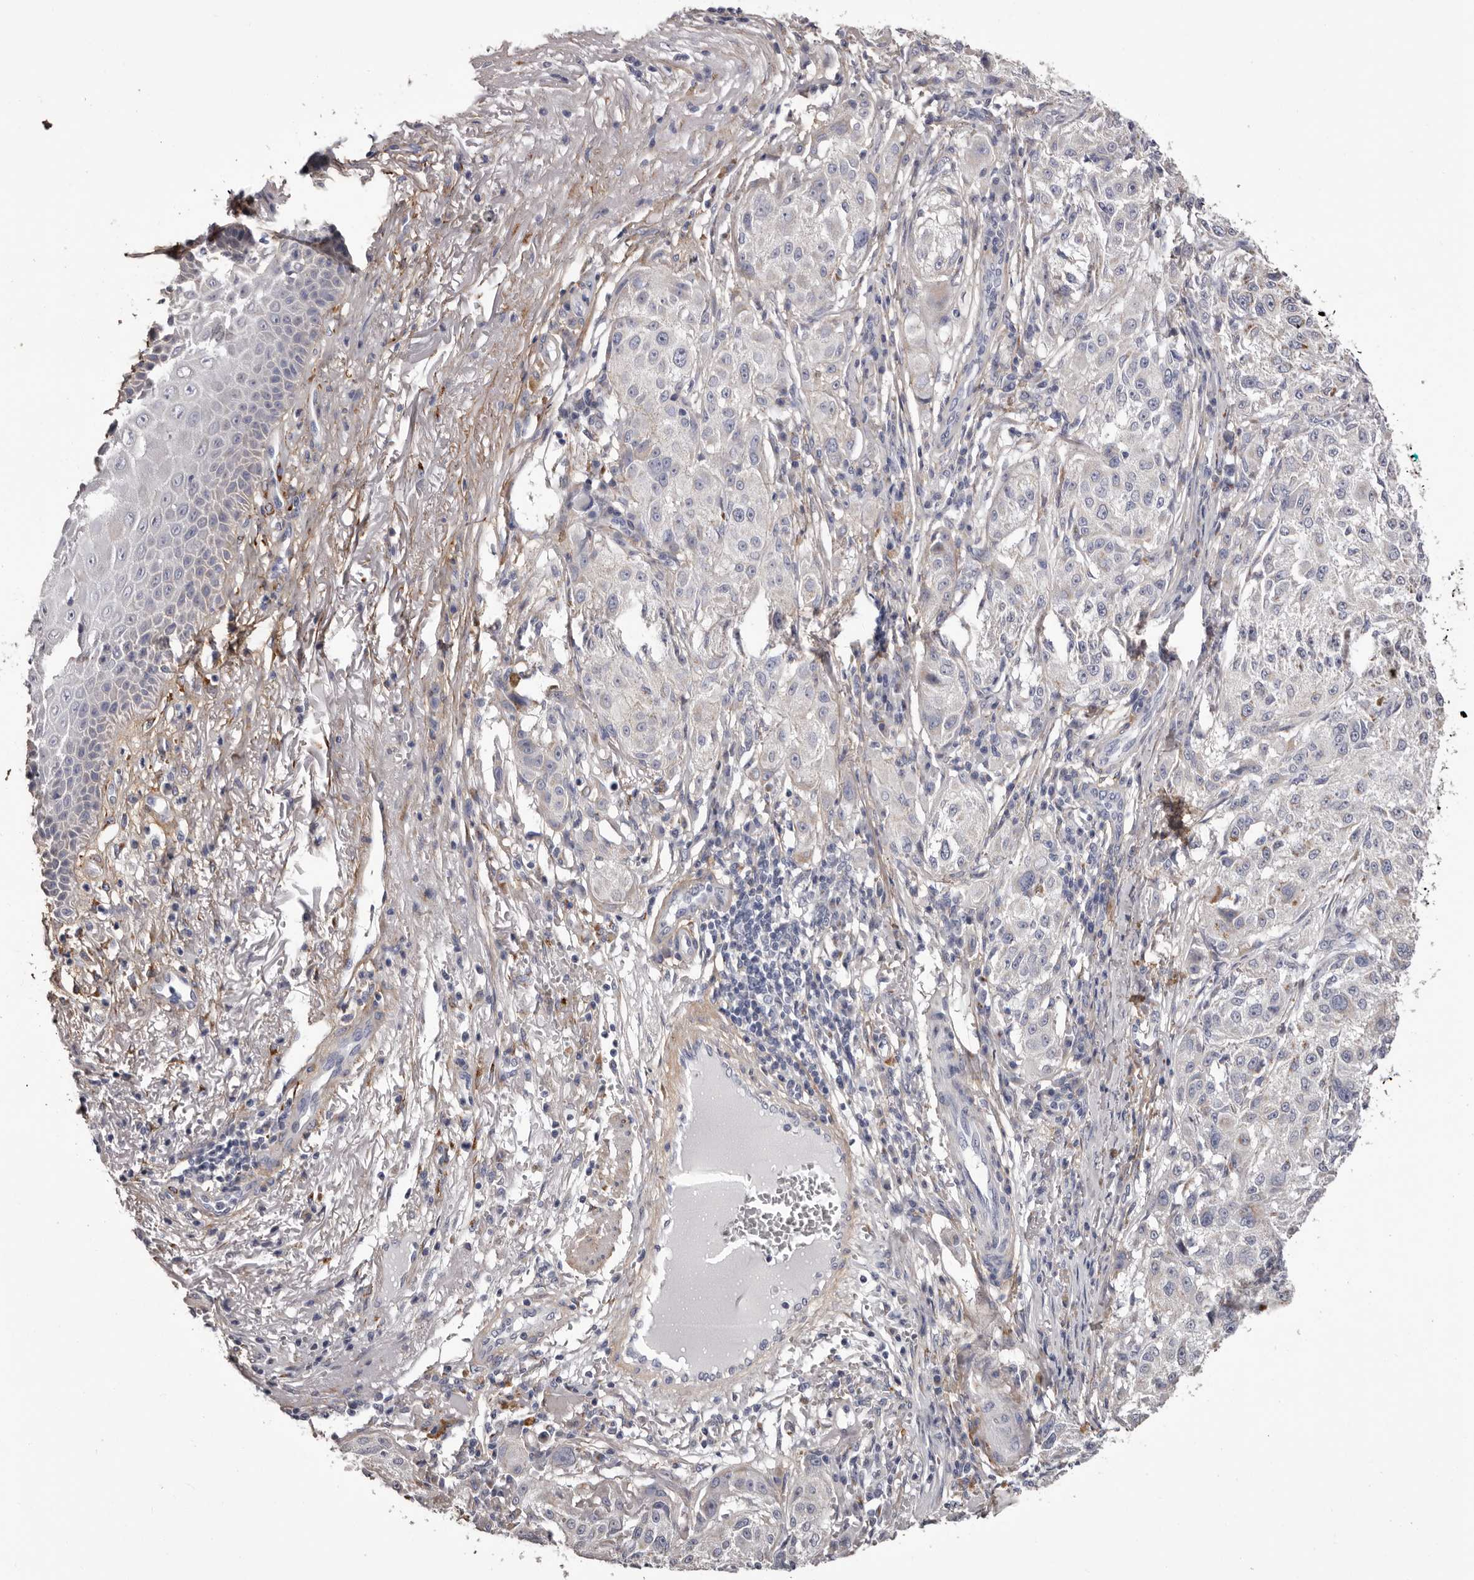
{"staining": {"intensity": "negative", "quantity": "none", "location": "none"}, "tissue": "melanoma", "cell_type": "Tumor cells", "image_type": "cancer", "snomed": [{"axis": "morphology", "description": "Necrosis, NOS"}, {"axis": "morphology", "description": "Malignant melanoma, NOS"}, {"axis": "topography", "description": "Skin"}], "caption": "Tumor cells show no significant staining in melanoma.", "gene": "COL6A1", "patient": {"sex": "female", "age": 87}}